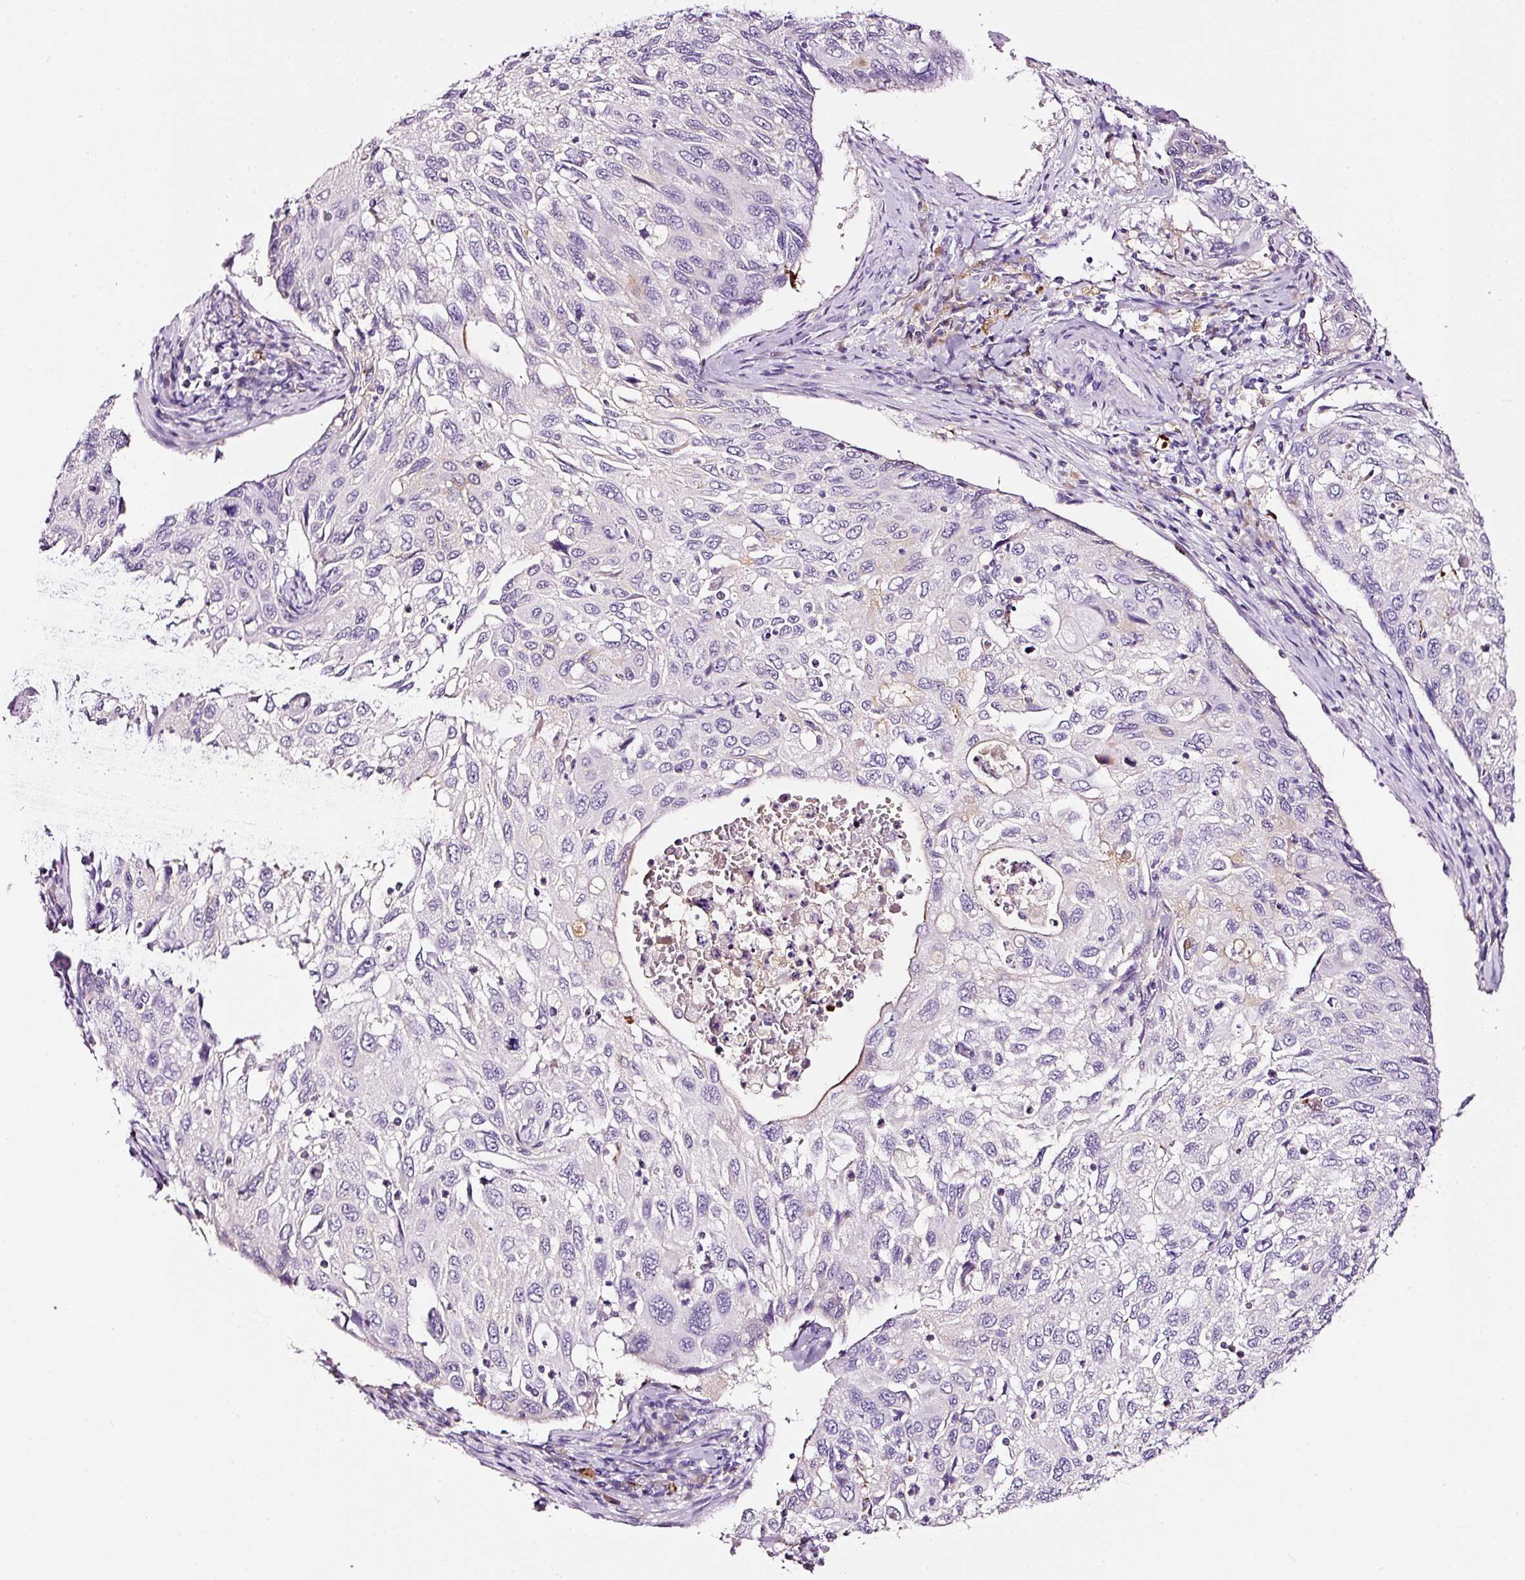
{"staining": {"intensity": "negative", "quantity": "none", "location": "none"}, "tissue": "cervical cancer", "cell_type": "Tumor cells", "image_type": "cancer", "snomed": [{"axis": "morphology", "description": "Squamous cell carcinoma, NOS"}, {"axis": "topography", "description": "Cervix"}], "caption": "There is no significant staining in tumor cells of cervical cancer (squamous cell carcinoma).", "gene": "LAMP3", "patient": {"sex": "female", "age": 70}}